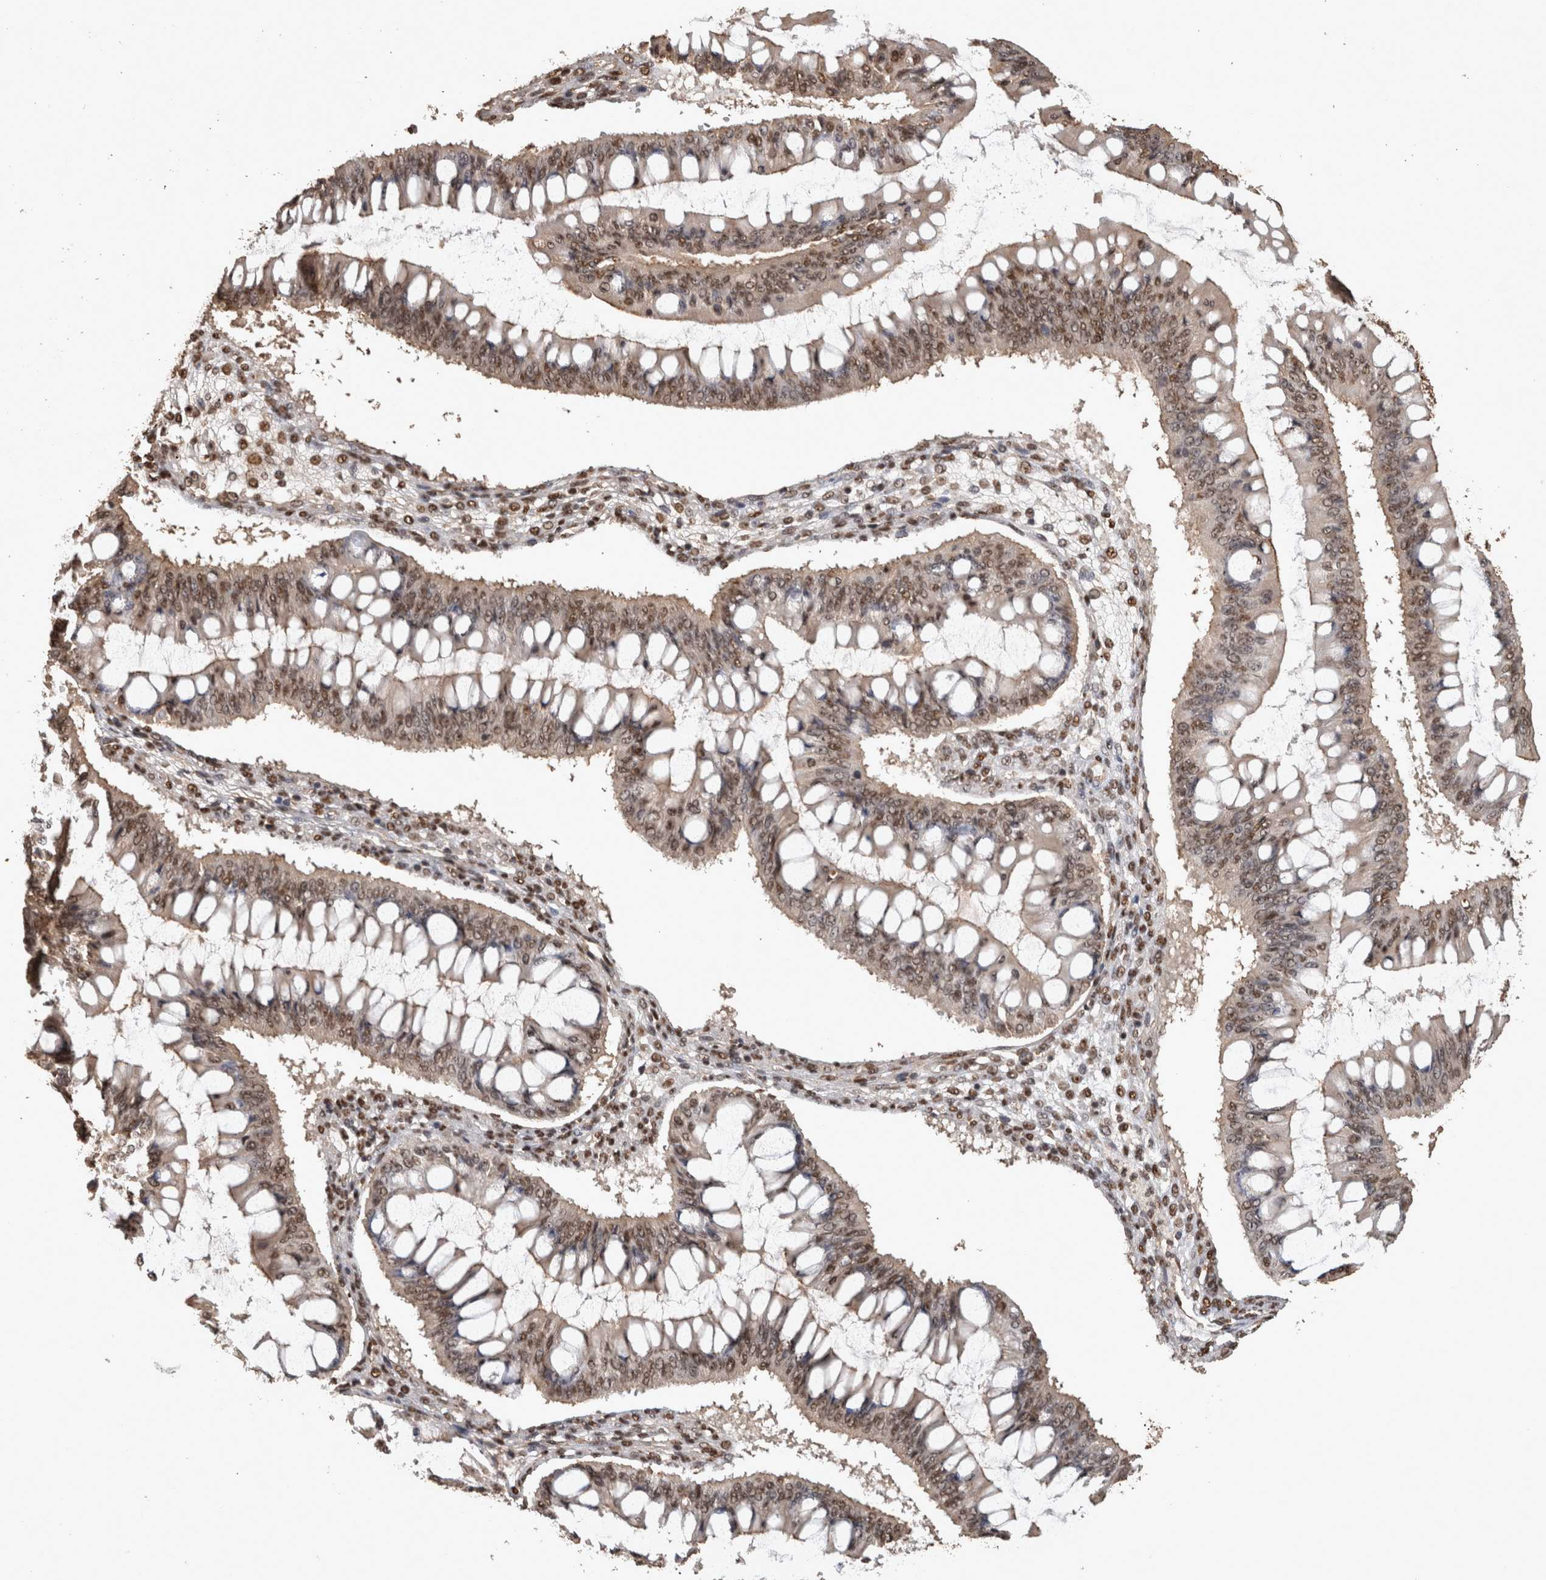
{"staining": {"intensity": "moderate", "quantity": "25%-75%", "location": "nuclear"}, "tissue": "ovarian cancer", "cell_type": "Tumor cells", "image_type": "cancer", "snomed": [{"axis": "morphology", "description": "Cystadenocarcinoma, mucinous, NOS"}, {"axis": "topography", "description": "Ovary"}], "caption": "A photomicrograph of human mucinous cystadenocarcinoma (ovarian) stained for a protein shows moderate nuclear brown staining in tumor cells.", "gene": "RAD50", "patient": {"sex": "female", "age": 73}}